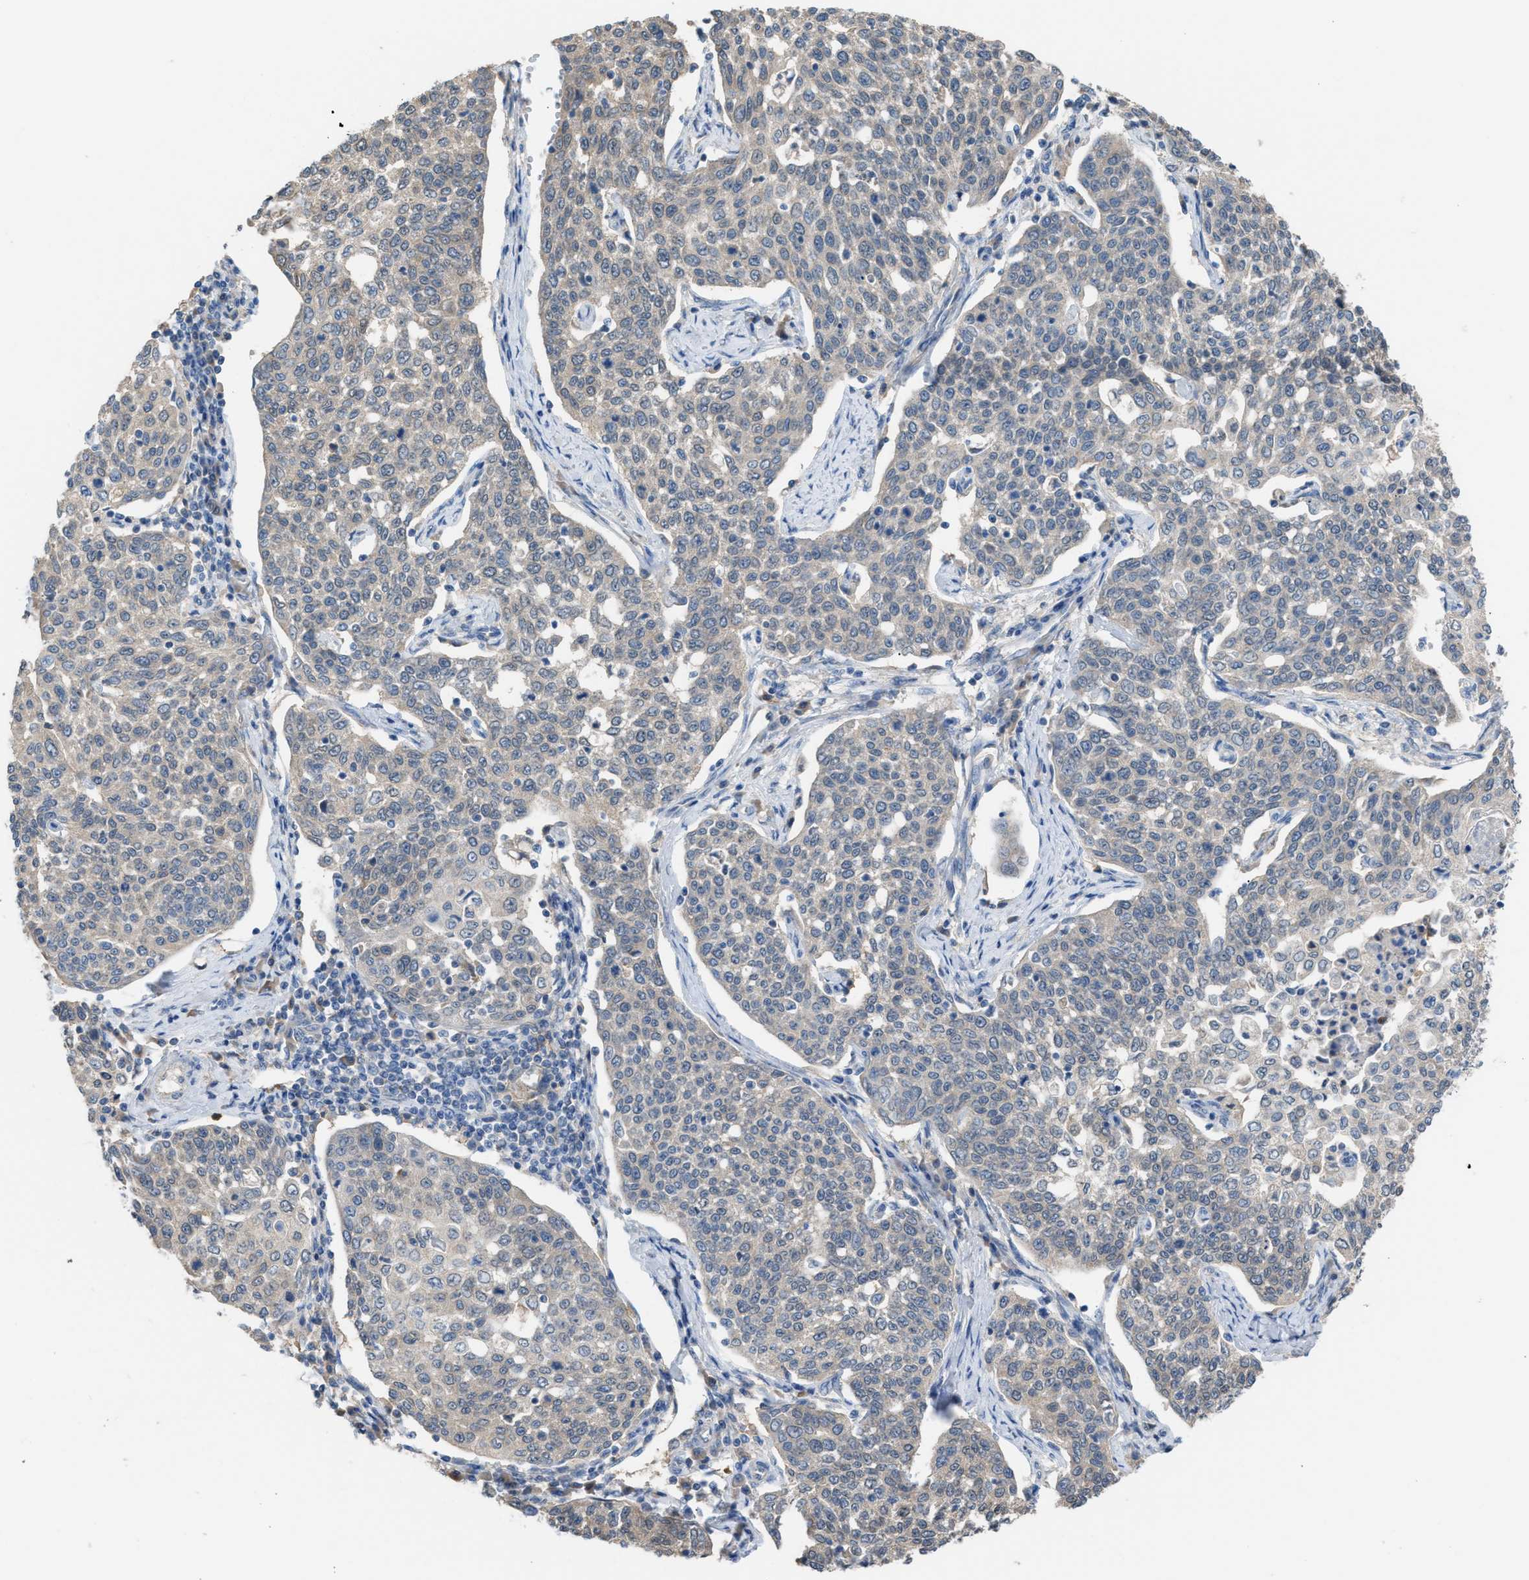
{"staining": {"intensity": "negative", "quantity": "none", "location": "none"}, "tissue": "cervical cancer", "cell_type": "Tumor cells", "image_type": "cancer", "snomed": [{"axis": "morphology", "description": "Squamous cell carcinoma, NOS"}, {"axis": "topography", "description": "Cervix"}], "caption": "Tumor cells are negative for protein expression in human cervical cancer. (DAB (3,3'-diaminobenzidine) immunohistochemistry visualized using brightfield microscopy, high magnification).", "gene": "NQO2", "patient": {"sex": "female", "age": 34}}